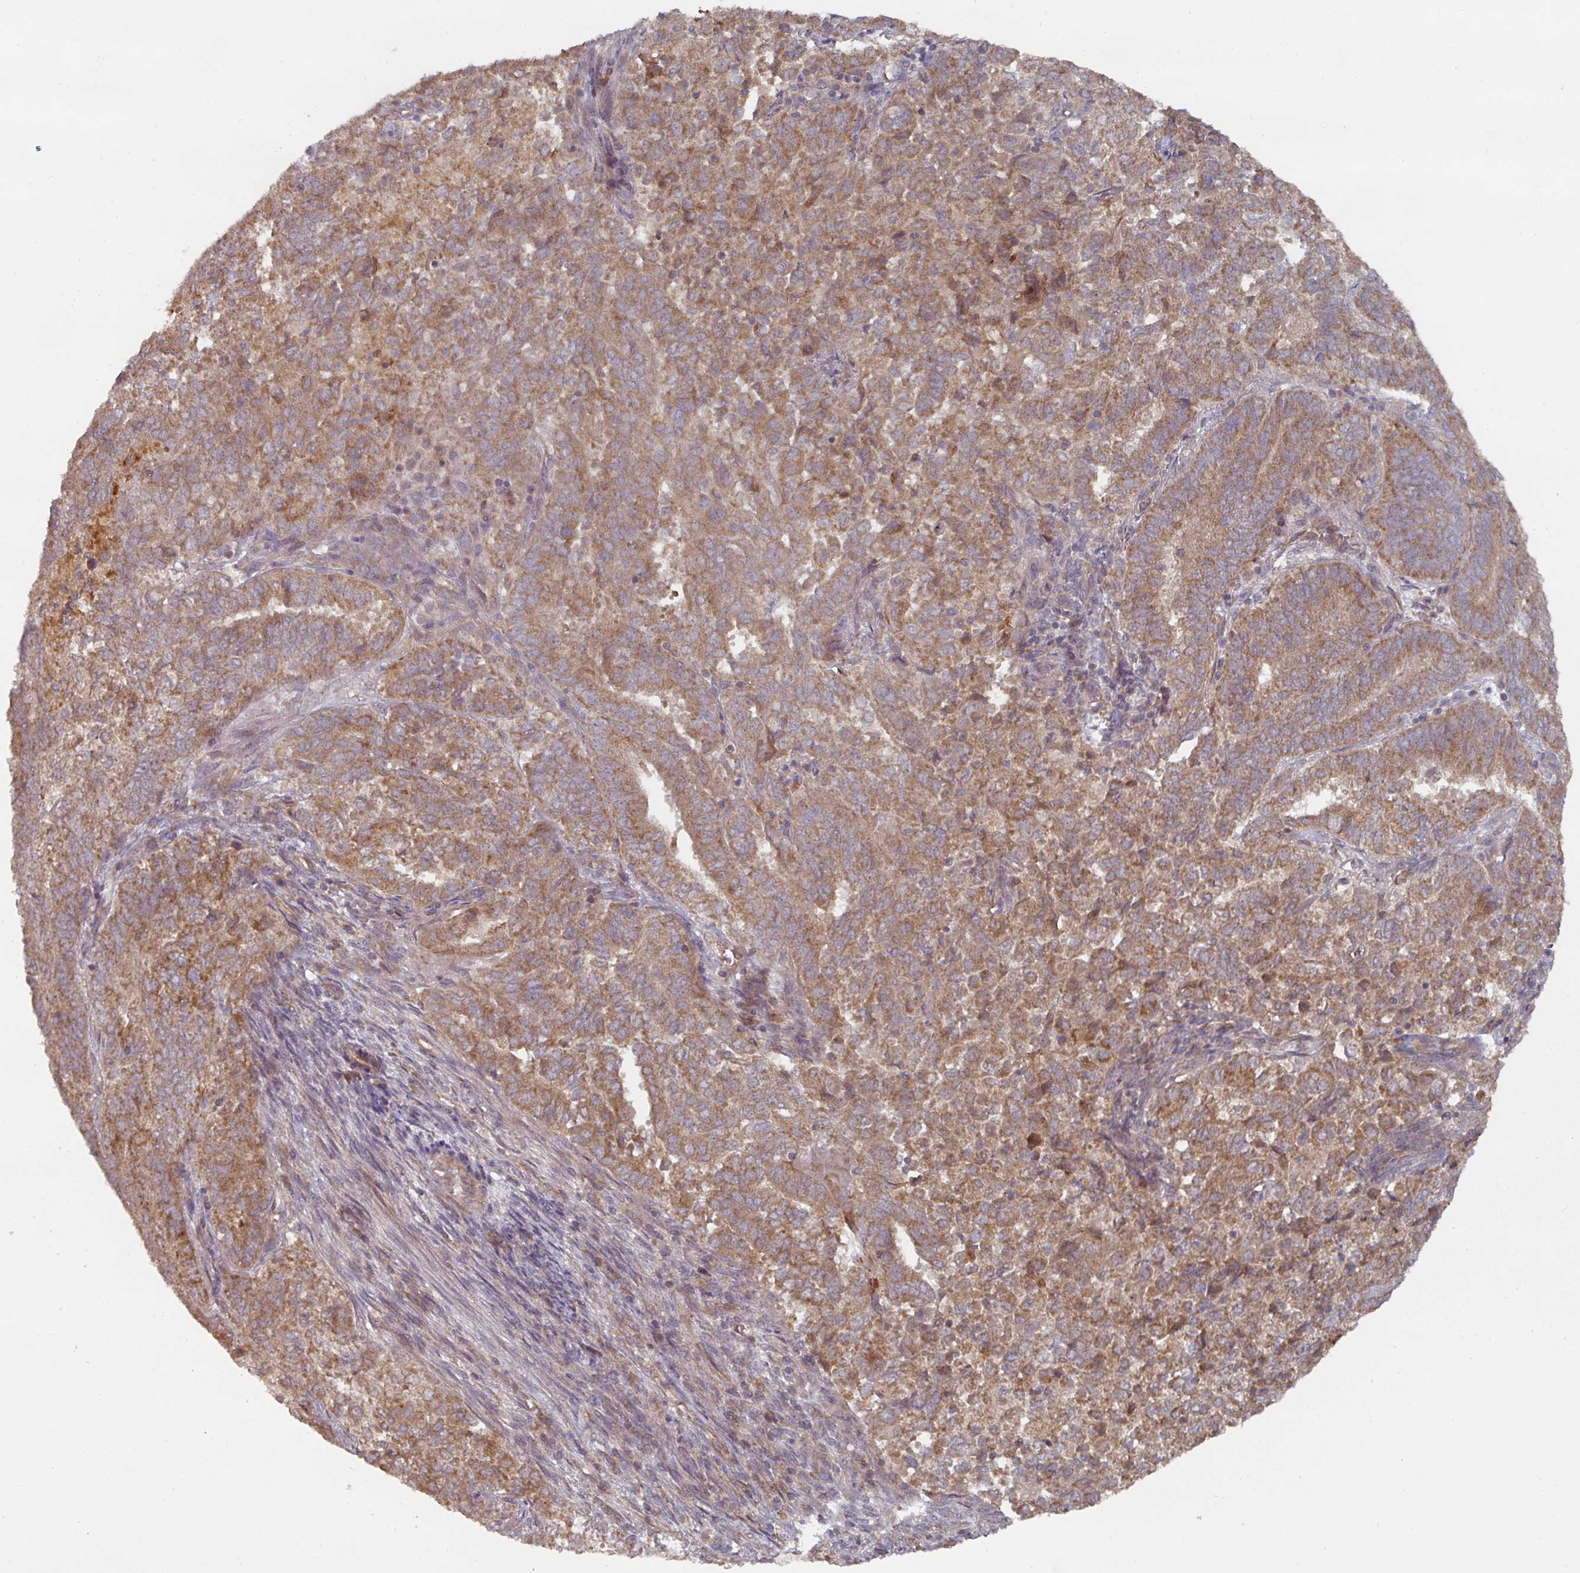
{"staining": {"intensity": "moderate", "quantity": "25%-75%", "location": "cytoplasmic/membranous"}, "tissue": "endometrial cancer", "cell_type": "Tumor cells", "image_type": "cancer", "snomed": [{"axis": "morphology", "description": "Adenocarcinoma, NOS"}, {"axis": "topography", "description": "Endometrium"}], "caption": "A micrograph showing moderate cytoplasmic/membranous positivity in about 25%-75% of tumor cells in endometrial cancer (adenocarcinoma), as visualized by brown immunohistochemical staining.", "gene": "DNAJC7", "patient": {"sex": "female", "age": 72}}